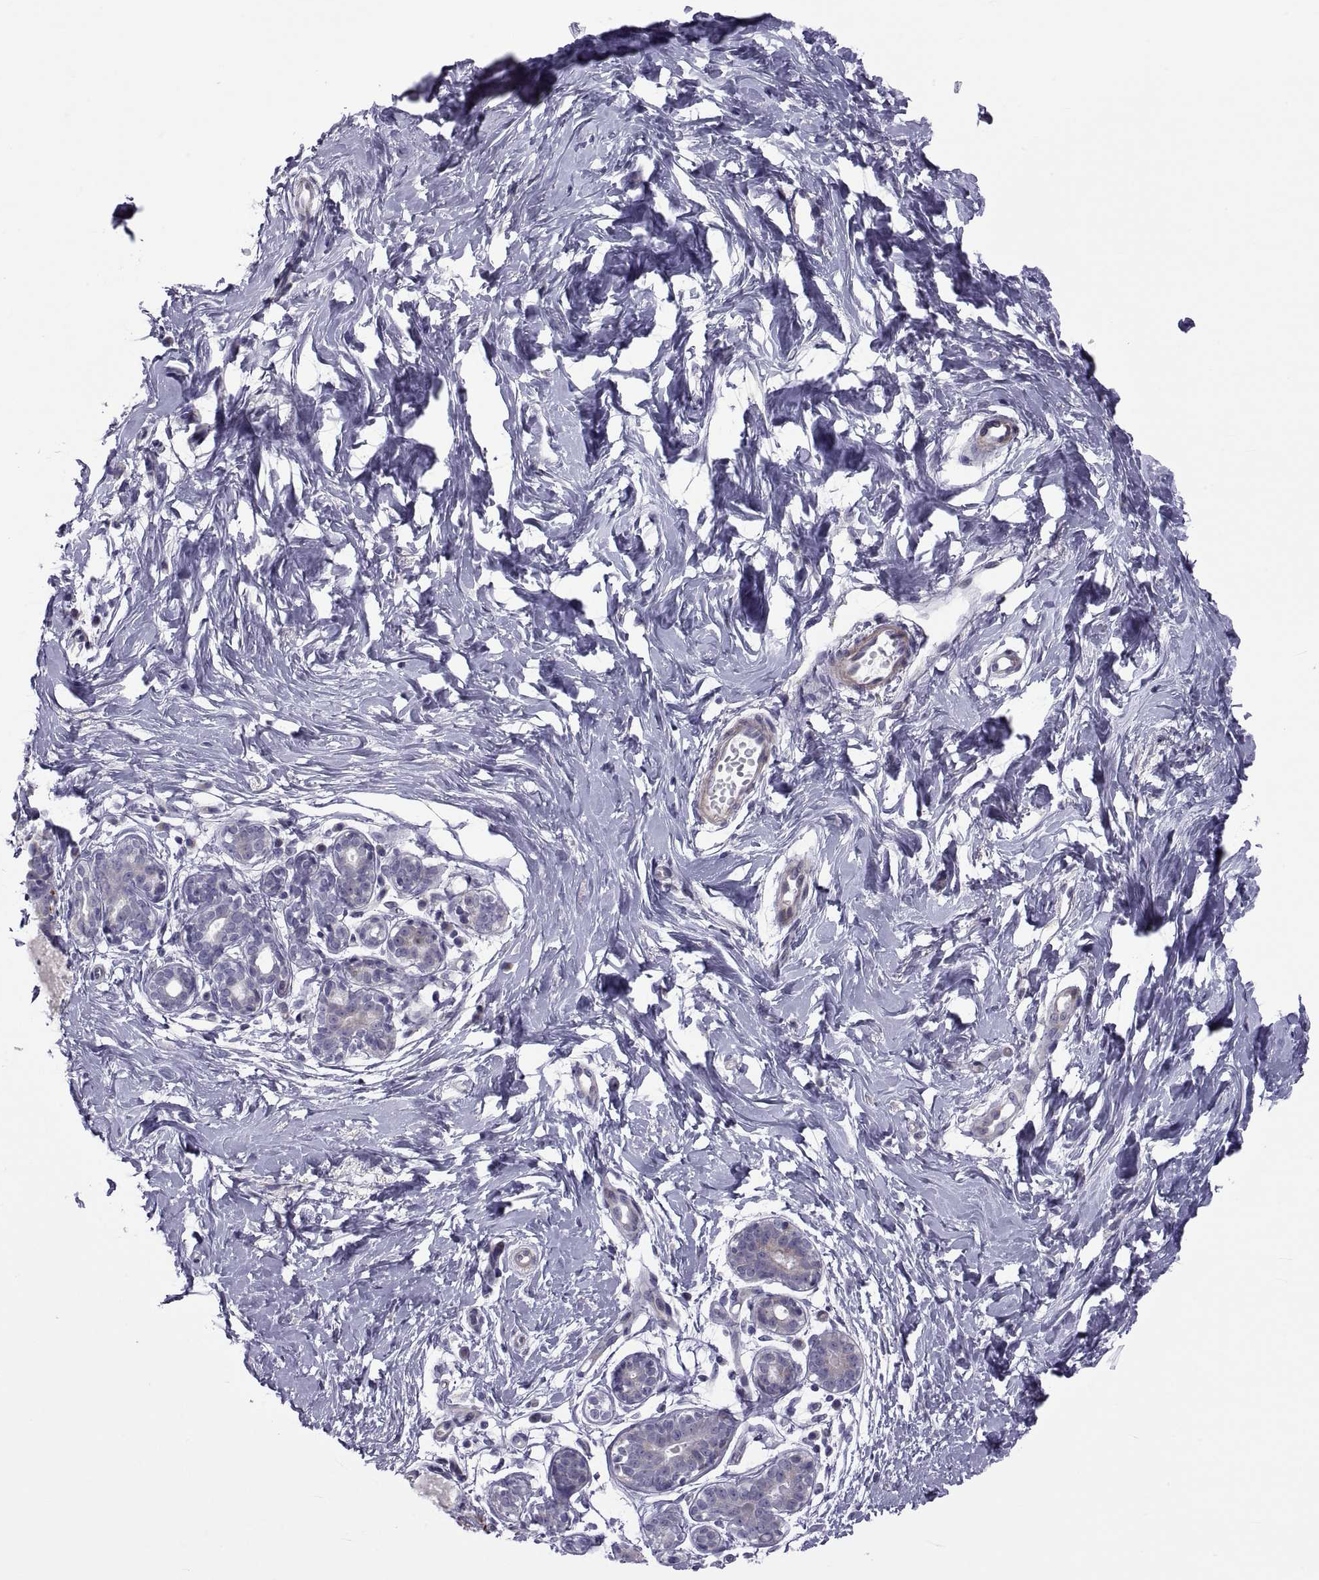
{"staining": {"intensity": "negative", "quantity": "none", "location": "none"}, "tissue": "breast", "cell_type": "Adipocytes", "image_type": "normal", "snomed": [{"axis": "morphology", "description": "Normal tissue, NOS"}, {"axis": "topography", "description": "Breast"}], "caption": "This is an IHC image of normal human breast. There is no positivity in adipocytes.", "gene": "TMEM158", "patient": {"sex": "female", "age": 37}}